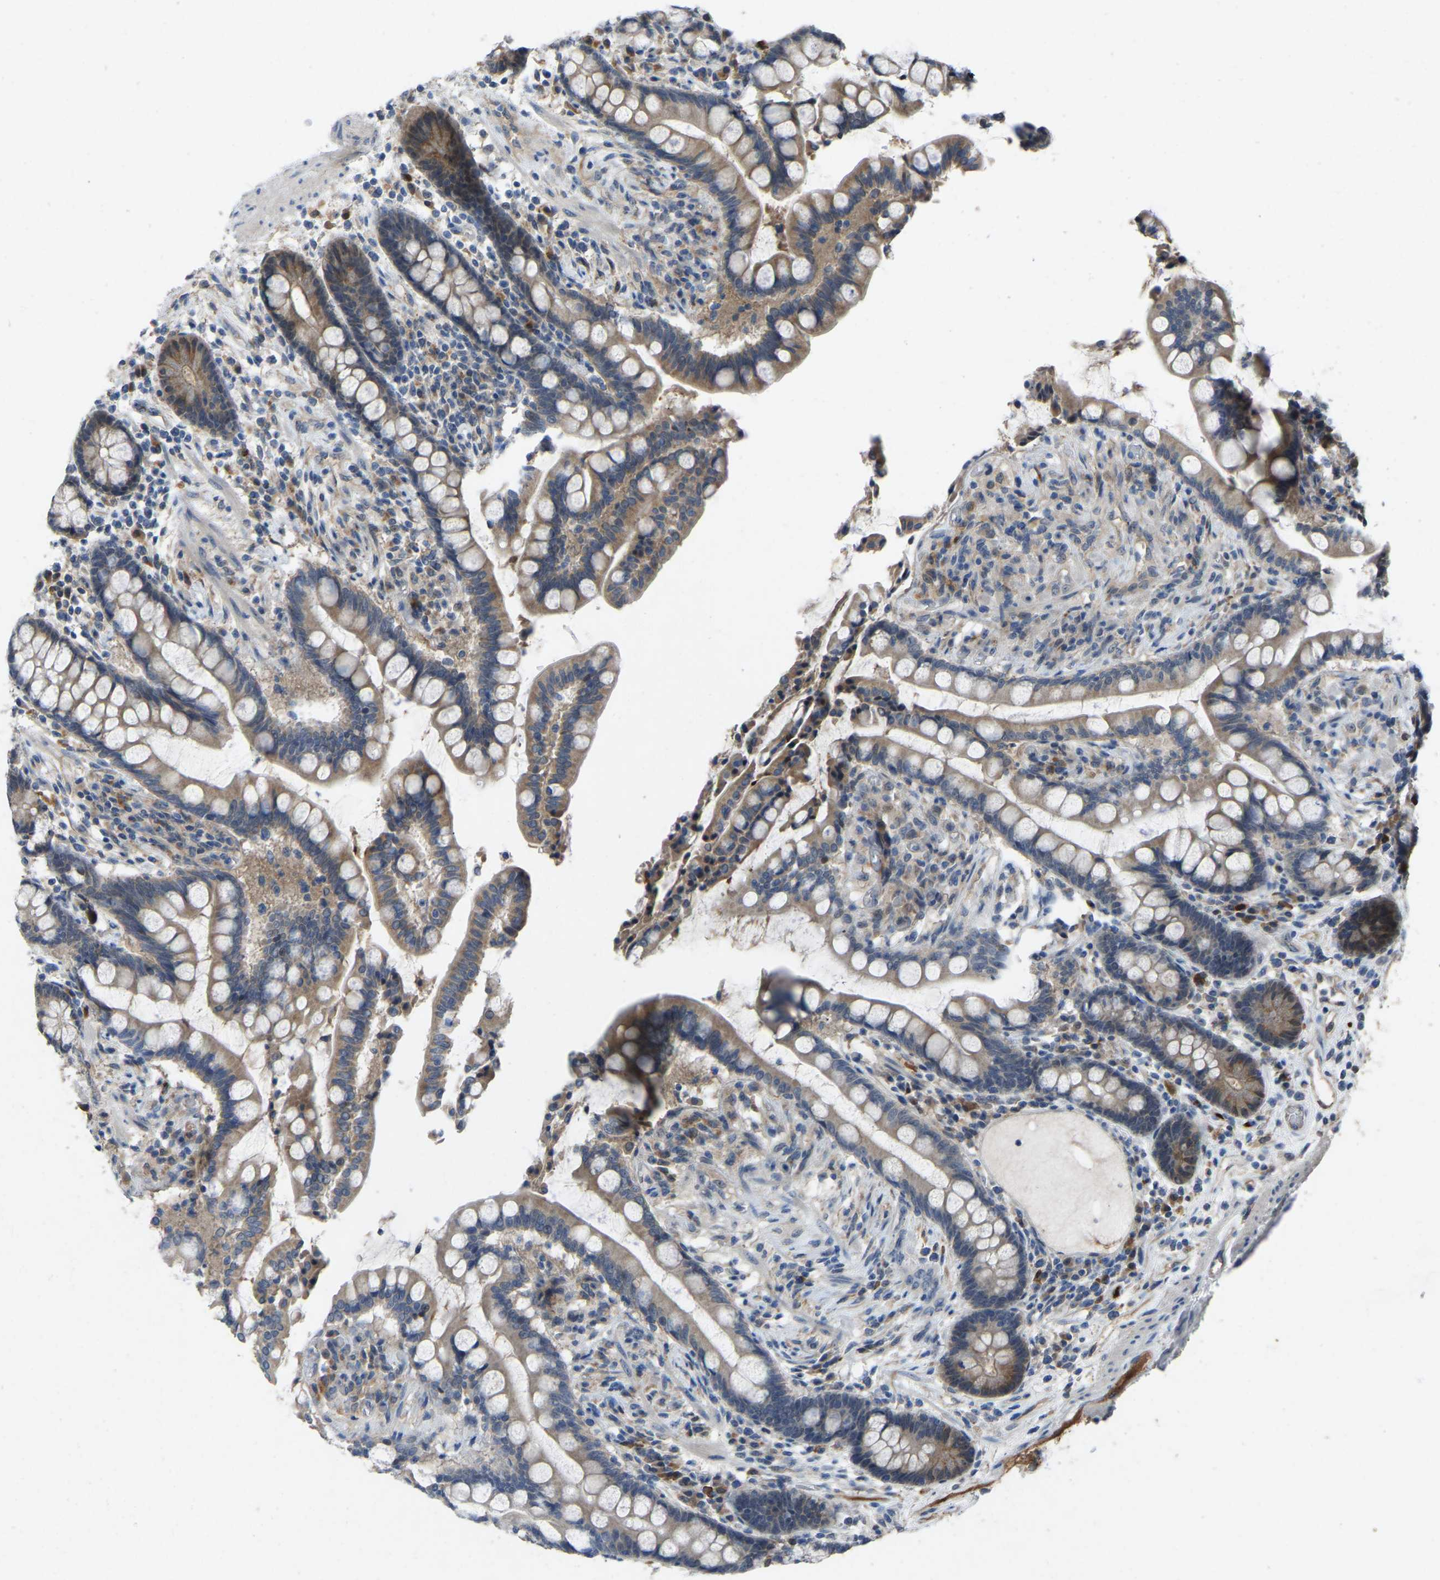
{"staining": {"intensity": "weak", "quantity": ">75%", "location": "cytoplasmic/membranous"}, "tissue": "colon", "cell_type": "Endothelial cells", "image_type": "normal", "snomed": [{"axis": "morphology", "description": "Normal tissue, NOS"}, {"axis": "topography", "description": "Colon"}], "caption": "This image demonstrates immunohistochemistry staining of benign colon, with low weak cytoplasmic/membranous expression in approximately >75% of endothelial cells.", "gene": "FHIT", "patient": {"sex": "male", "age": 73}}